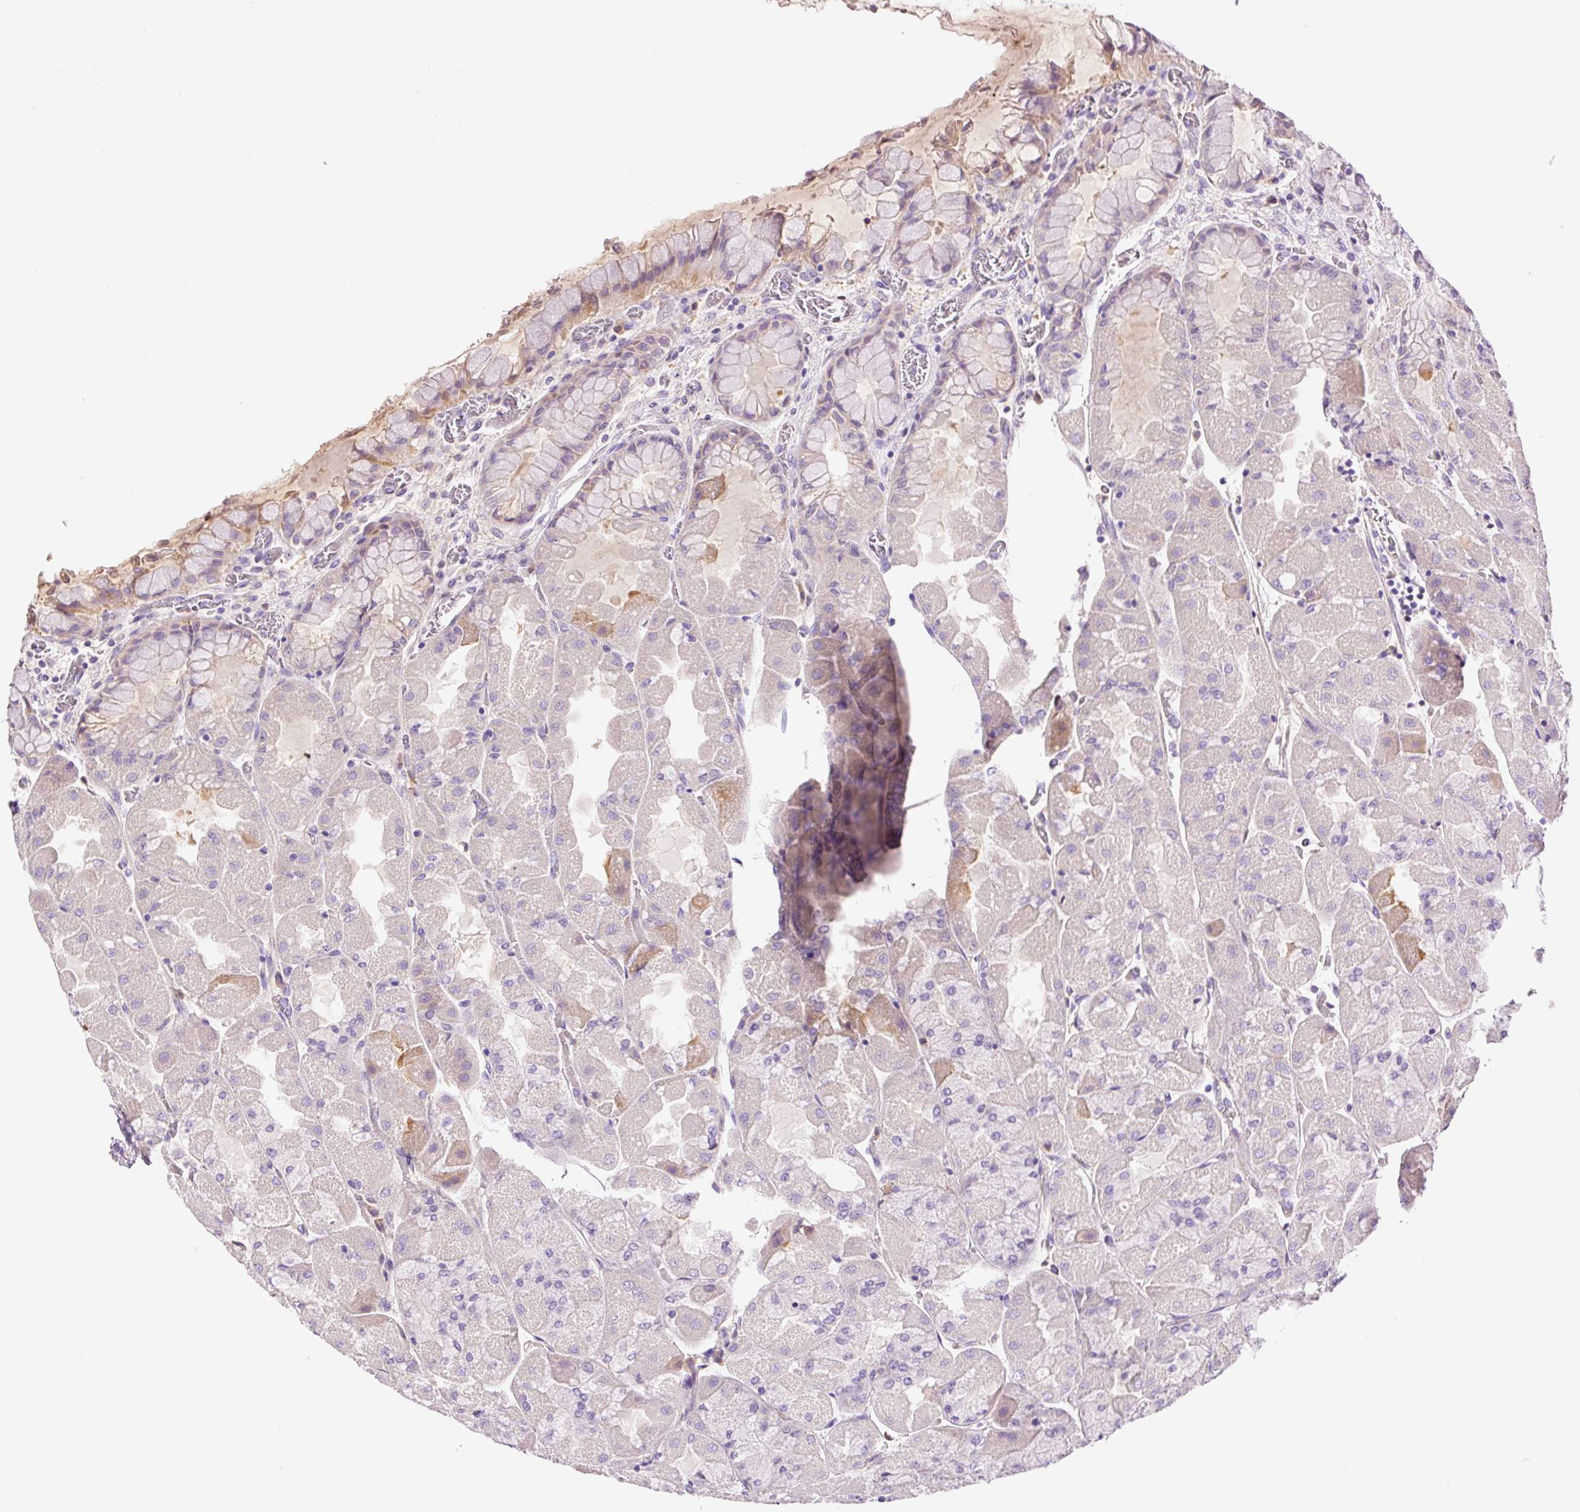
{"staining": {"intensity": "weak", "quantity": "<25%", "location": "cytoplasmic/membranous"}, "tissue": "stomach", "cell_type": "Glandular cells", "image_type": "normal", "snomed": [{"axis": "morphology", "description": "Normal tissue, NOS"}, {"axis": "topography", "description": "Stomach"}], "caption": "Protein analysis of unremarkable stomach reveals no significant expression in glandular cells. (Immunohistochemistry, brightfield microscopy, high magnification).", "gene": "DPPA4", "patient": {"sex": "female", "age": 61}}